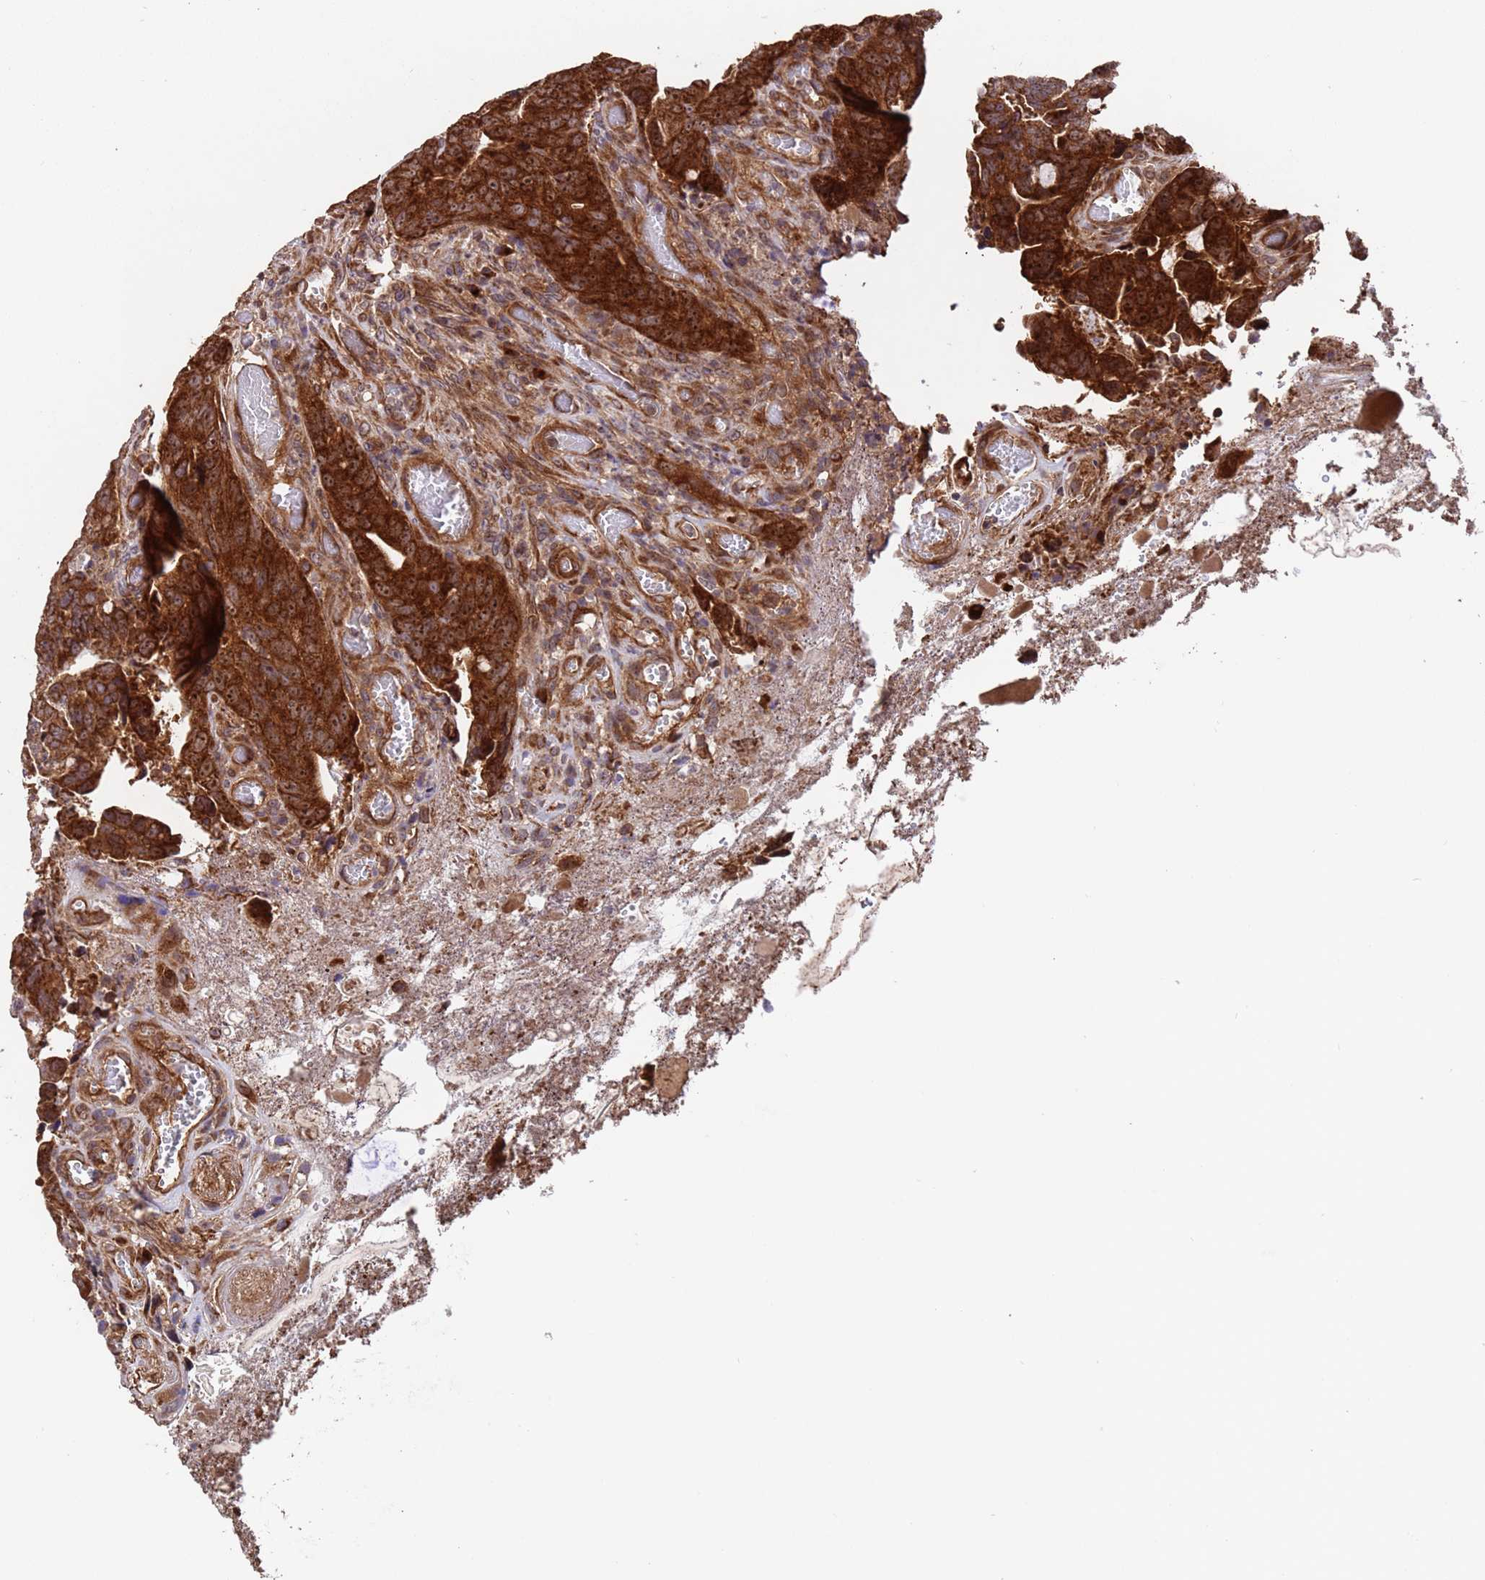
{"staining": {"intensity": "strong", "quantity": ">75%", "location": "cytoplasmic/membranous"}, "tissue": "colorectal cancer", "cell_type": "Tumor cells", "image_type": "cancer", "snomed": [{"axis": "morphology", "description": "Adenocarcinoma, NOS"}, {"axis": "topography", "description": "Colon"}], "caption": "A brown stain labels strong cytoplasmic/membranous staining of a protein in adenocarcinoma (colorectal) tumor cells.", "gene": "TSR3", "patient": {"sex": "female", "age": 82}}